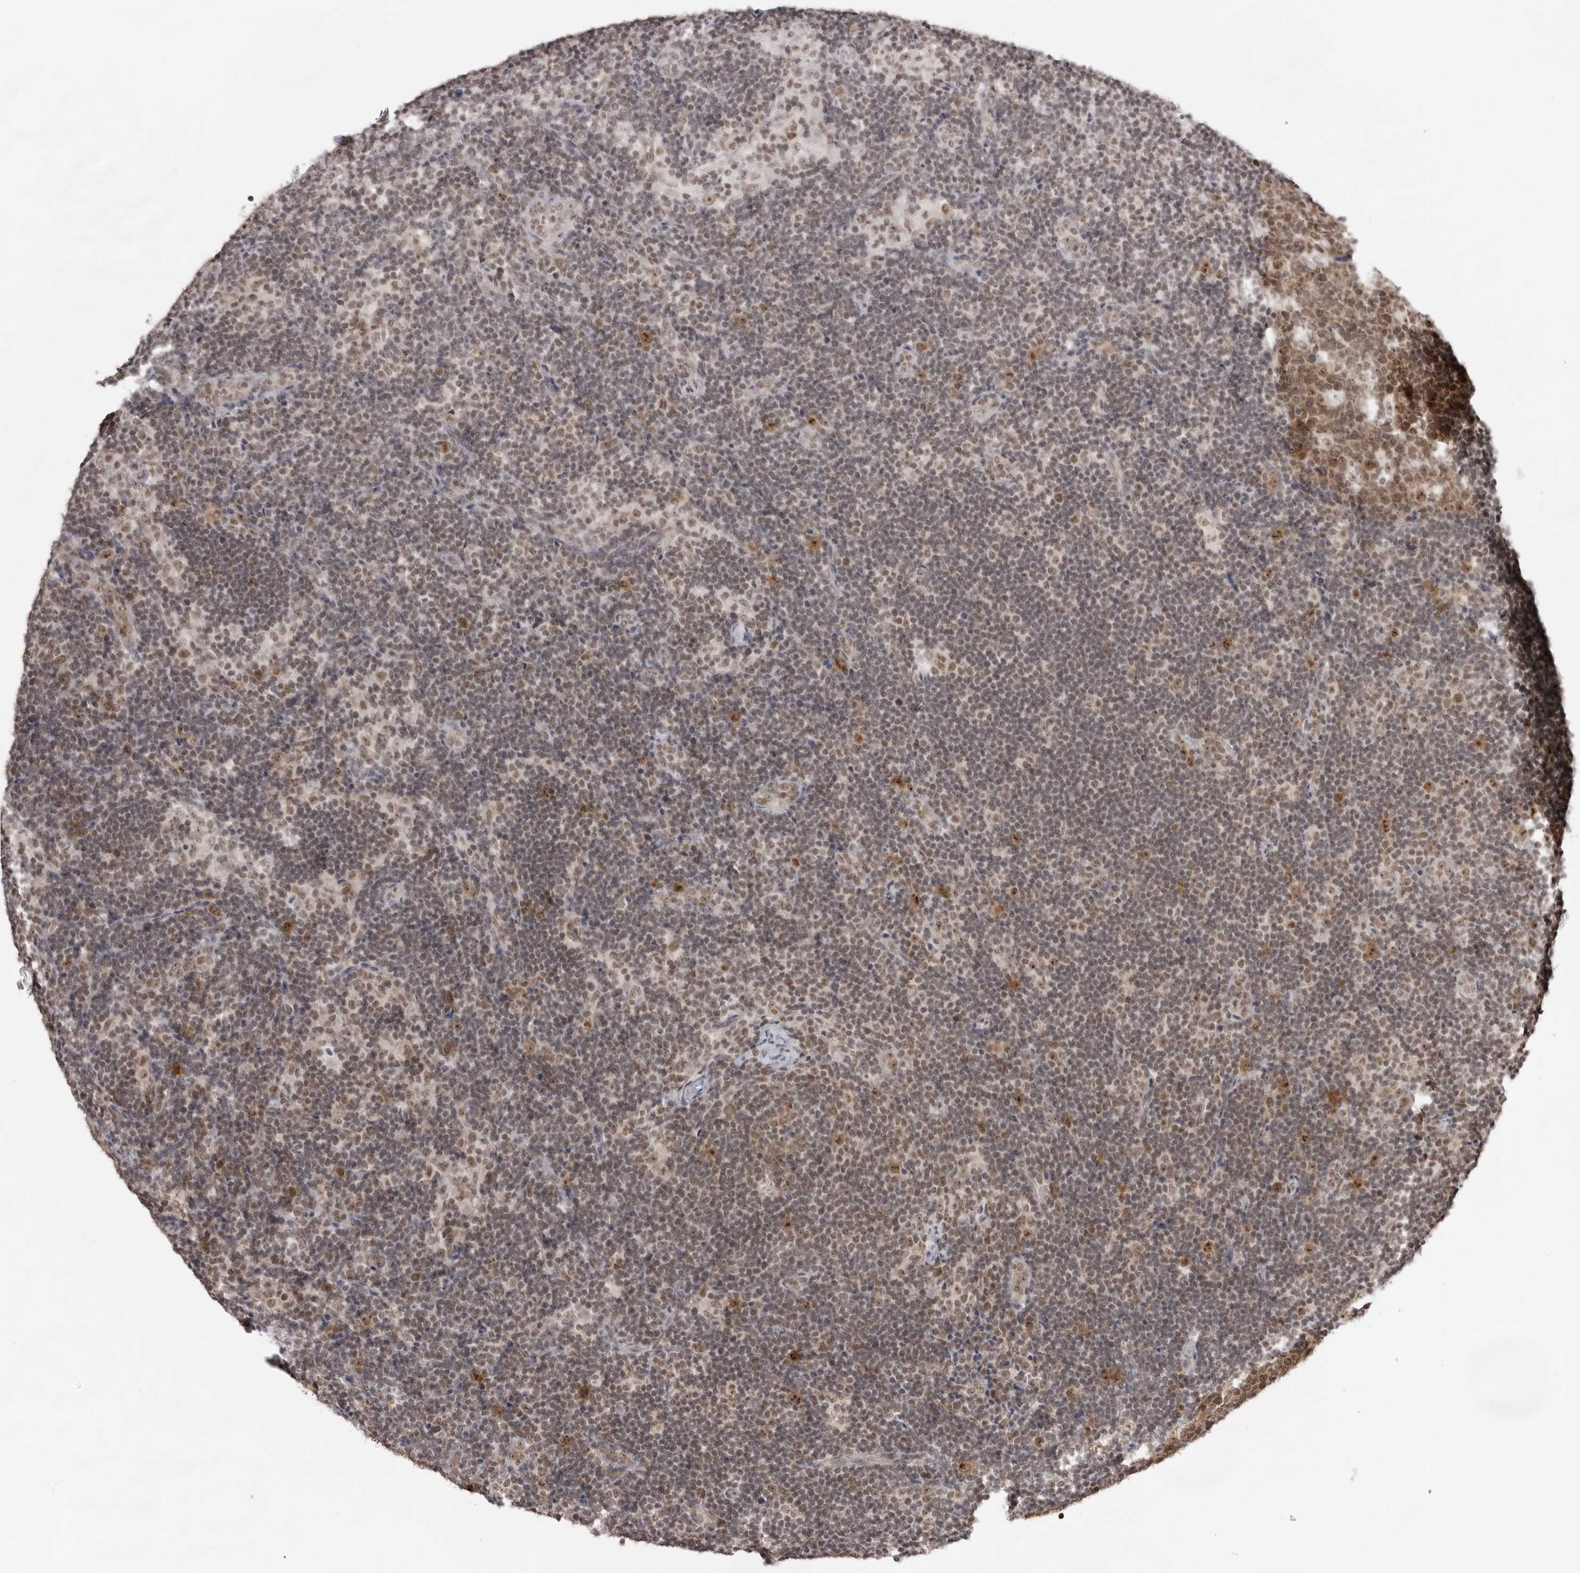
{"staining": {"intensity": "moderate", "quantity": ">75%", "location": "cytoplasmic/membranous,nuclear"}, "tissue": "lymph node", "cell_type": "Germinal center cells", "image_type": "normal", "snomed": [{"axis": "morphology", "description": "Normal tissue, NOS"}, {"axis": "topography", "description": "Lymph node"}], "caption": "A brown stain labels moderate cytoplasmic/membranous,nuclear positivity of a protein in germinal center cells of normal lymph node. (IHC, brightfield microscopy, high magnification).", "gene": "EXOSC10", "patient": {"sex": "female", "age": 22}}